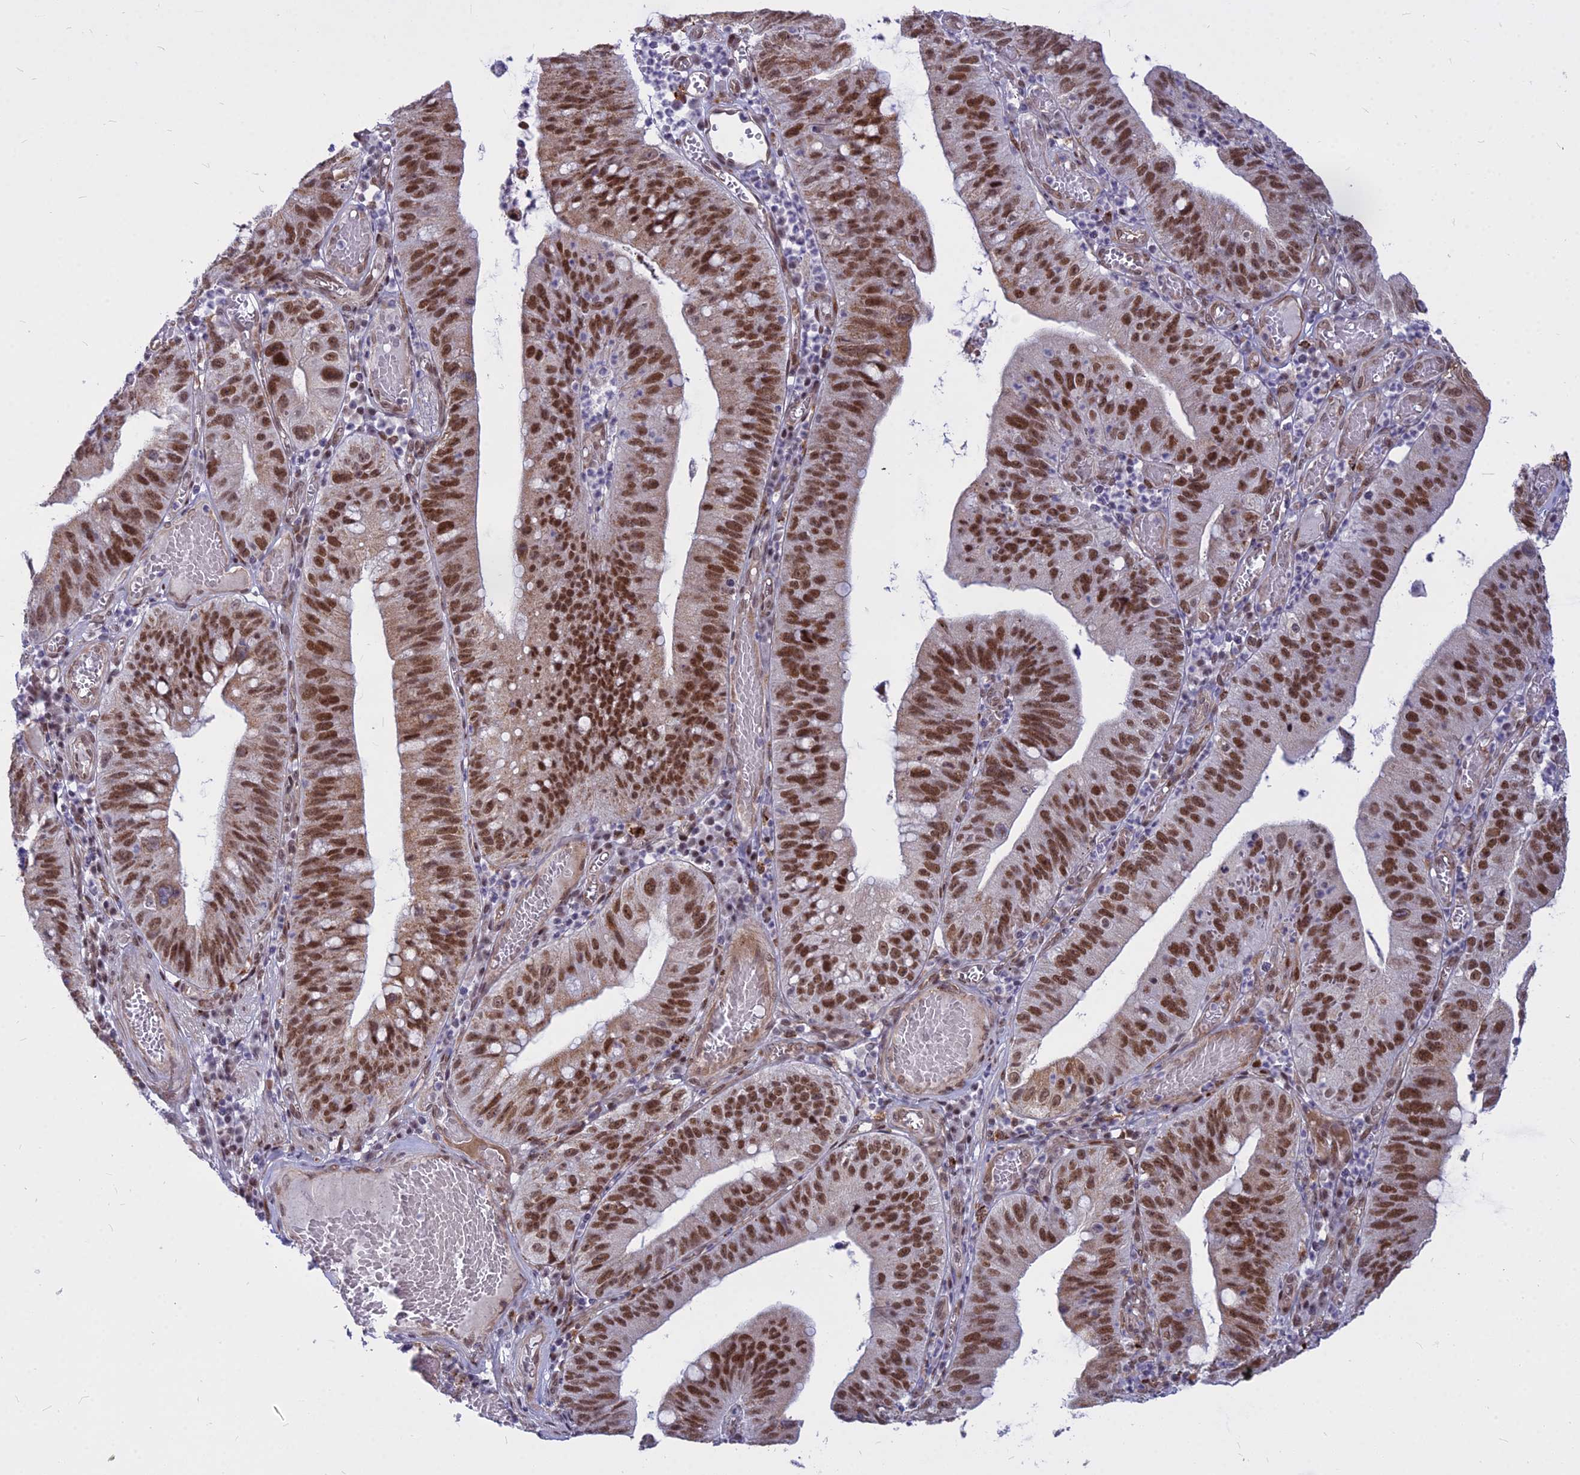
{"staining": {"intensity": "strong", "quantity": ">75%", "location": "cytoplasmic/membranous,nuclear"}, "tissue": "stomach cancer", "cell_type": "Tumor cells", "image_type": "cancer", "snomed": [{"axis": "morphology", "description": "Adenocarcinoma, NOS"}, {"axis": "topography", "description": "Stomach"}], "caption": "Stomach cancer (adenocarcinoma) was stained to show a protein in brown. There is high levels of strong cytoplasmic/membranous and nuclear expression in approximately >75% of tumor cells.", "gene": "ALG10", "patient": {"sex": "male", "age": 59}}